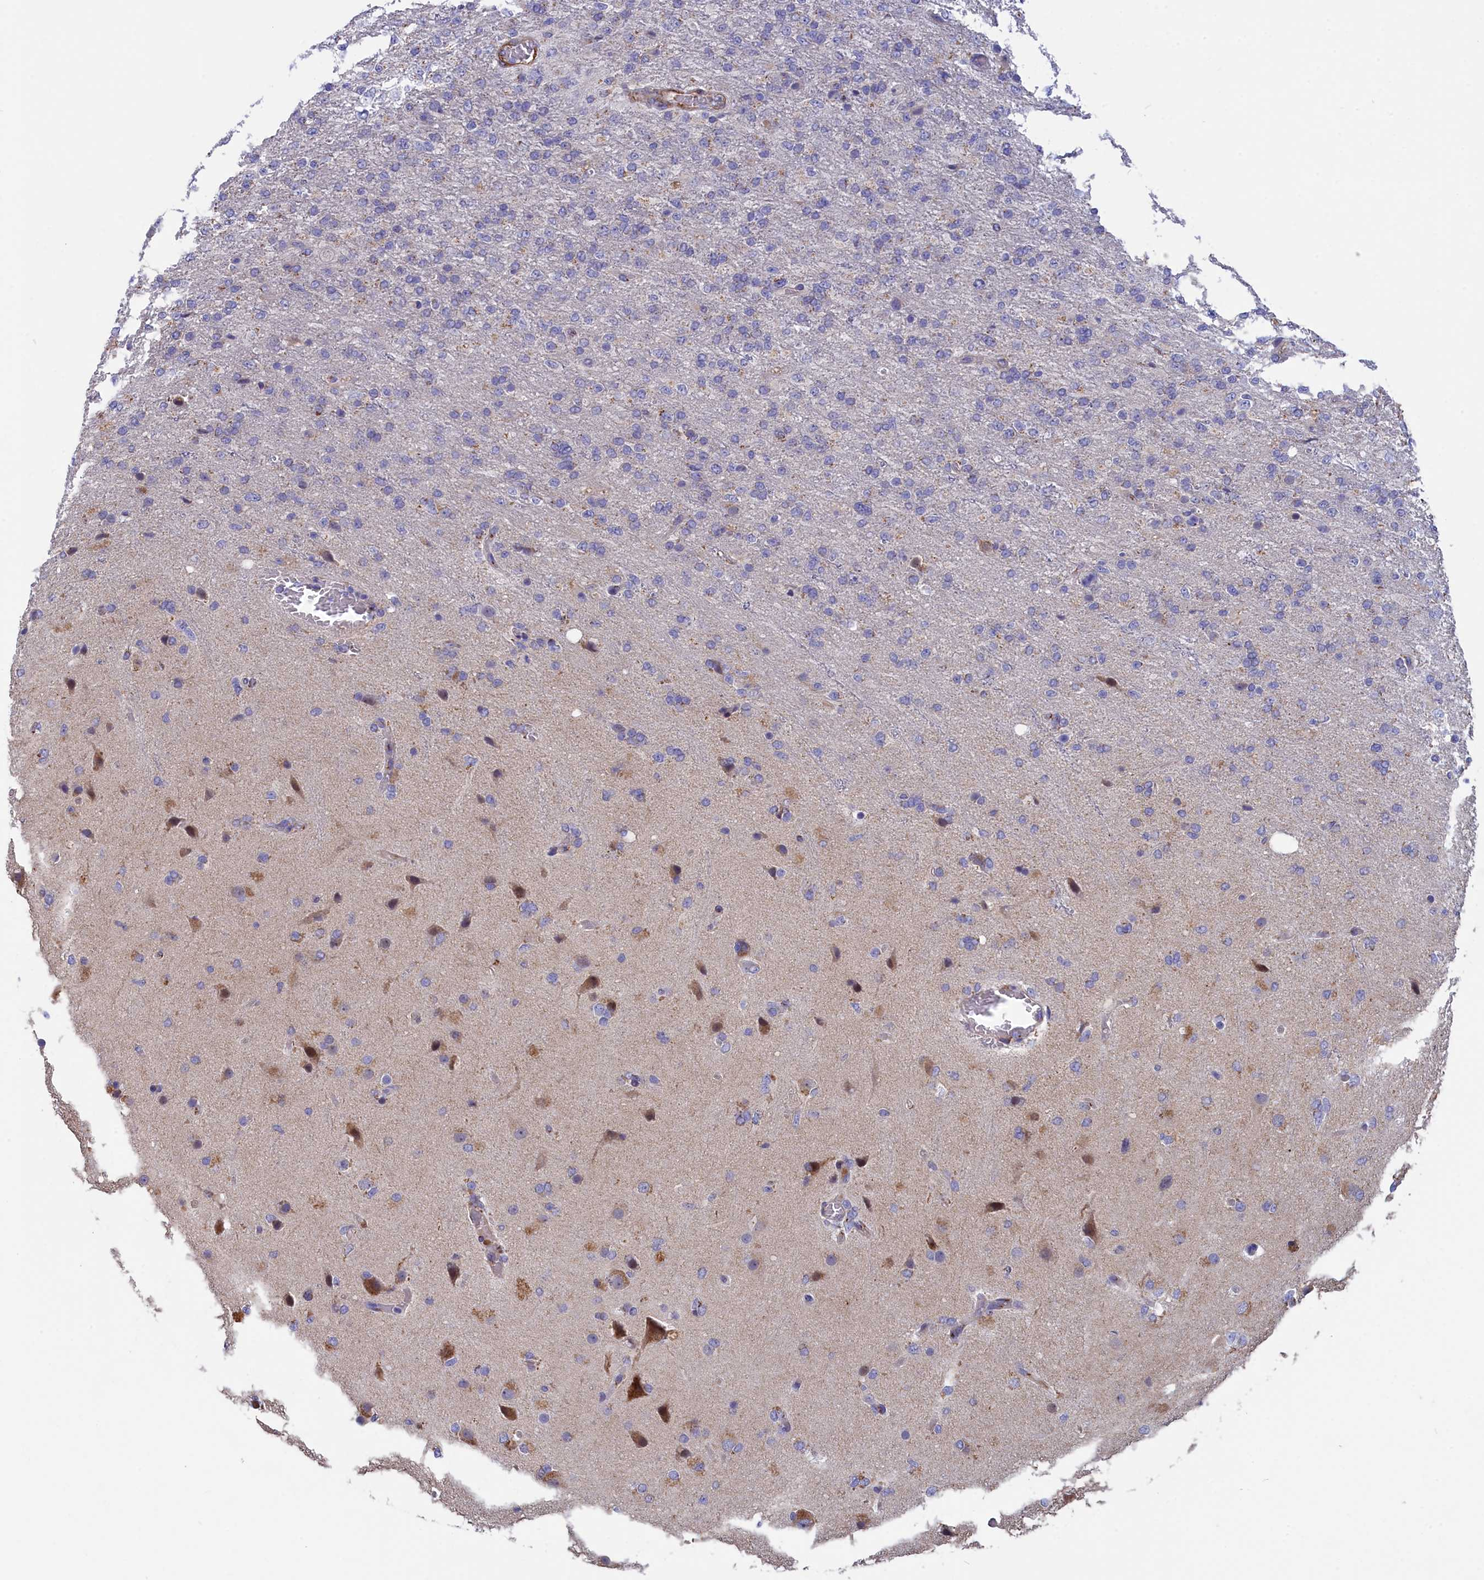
{"staining": {"intensity": "moderate", "quantity": "<25%", "location": "cytoplasmic/membranous"}, "tissue": "glioma", "cell_type": "Tumor cells", "image_type": "cancer", "snomed": [{"axis": "morphology", "description": "Glioma, malignant, High grade"}, {"axis": "topography", "description": "Brain"}], "caption": "This is an image of immunohistochemistry (IHC) staining of glioma, which shows moderate positivity in the cytoplasmic/membranous of tumor cells.", "gene": "TUBGCP4", "patient": {"sex": "female", "age": 74}}